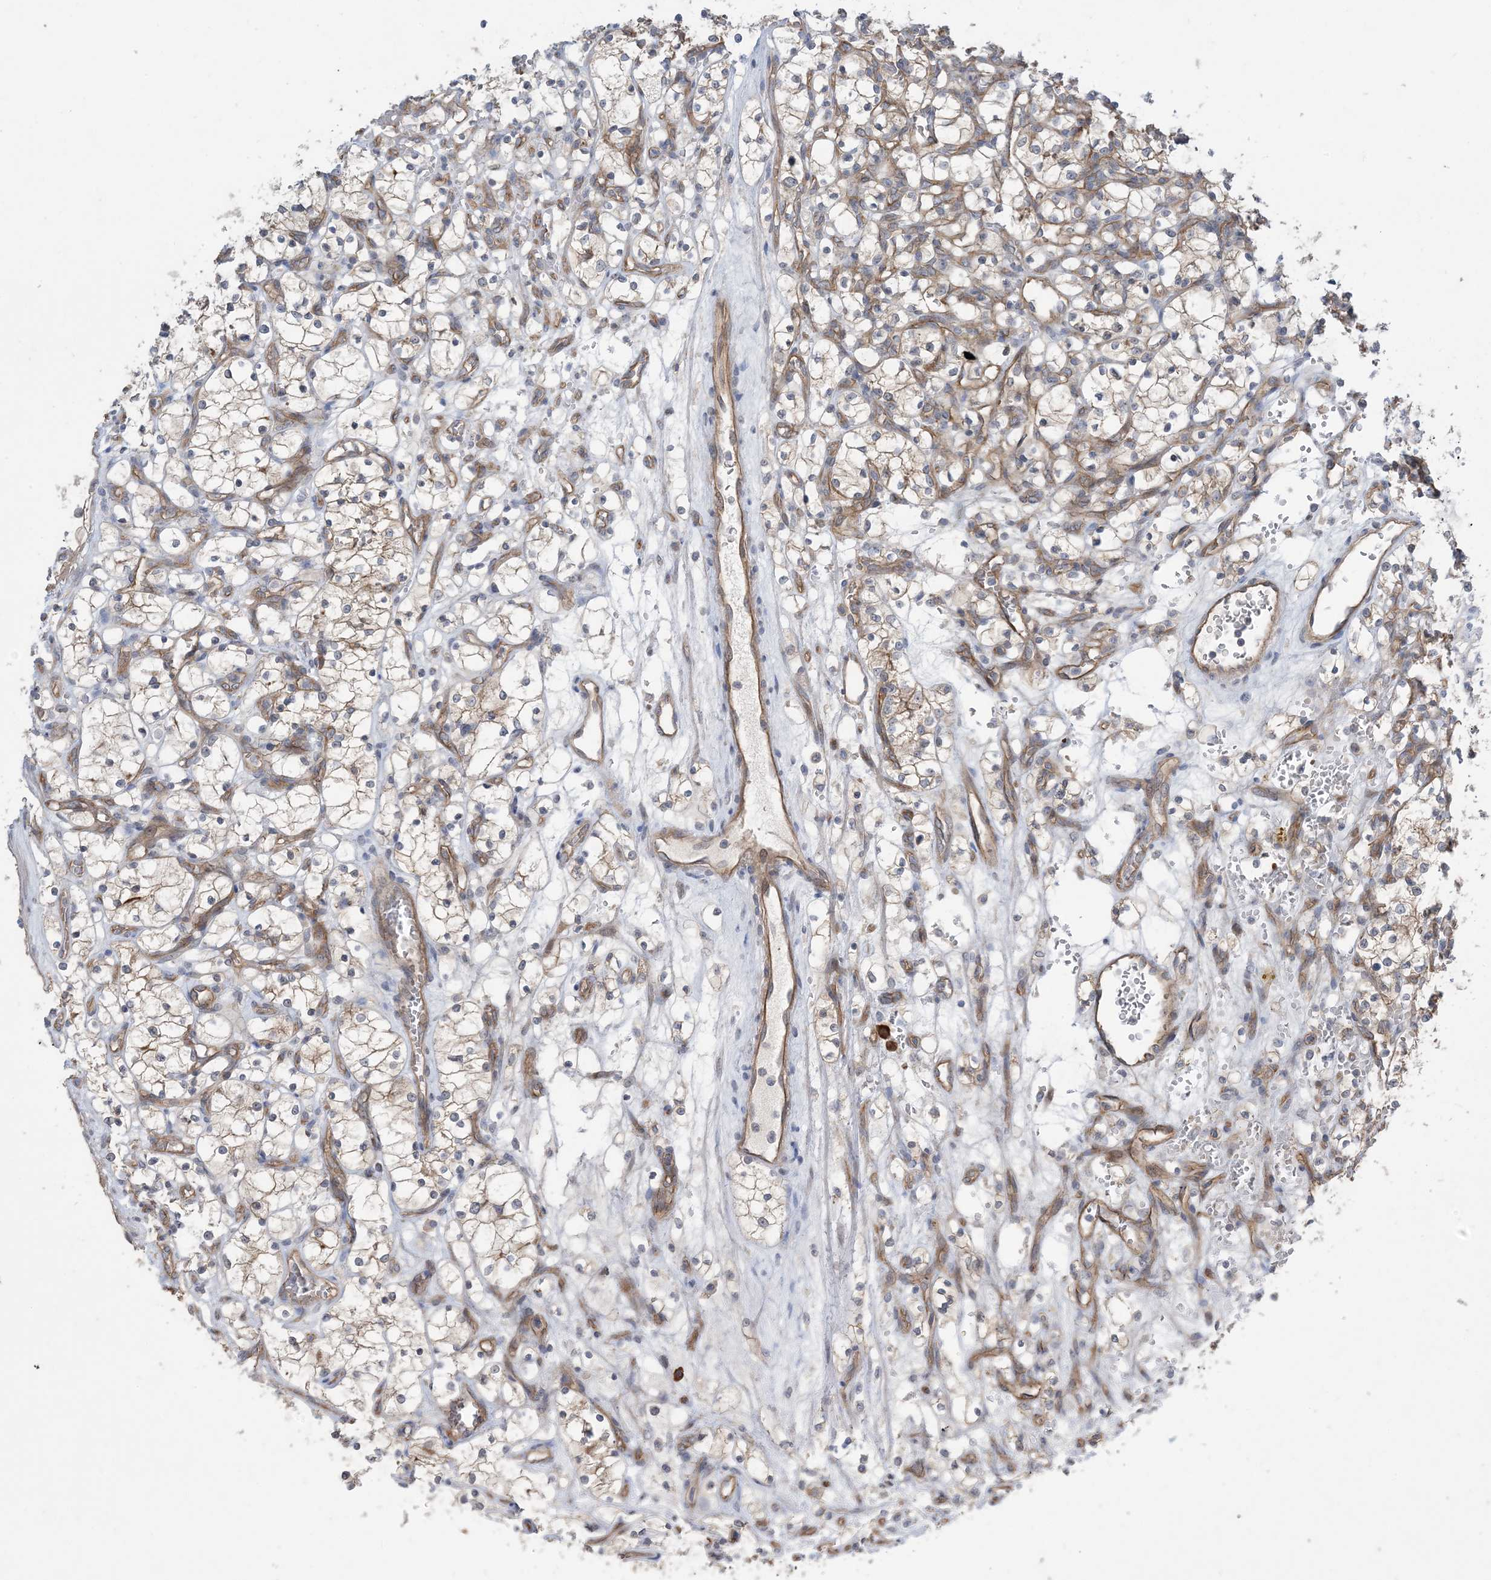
{"staining": {"intensity": "moderate", "quantity": "25%-75%", "location": "cytoplasmic/membranous"}, "tissue": "renal cancer", "cell_type": "Tumor cells", "image_type": "cancer", "snomed": [{"axis": "morphology", "description": "Adenocarcinoma, NOS"}, {"axis": "topography", "description": "Kidney"}], "caption": "Protein staining of renal cancer (adenocarcinoma) tissue shows moderate cytoplasmic/membranous staining in about 25%-75% of tumor cells.", "gene": "AOC1", "patient": {"sex": "female", "age": 69}}